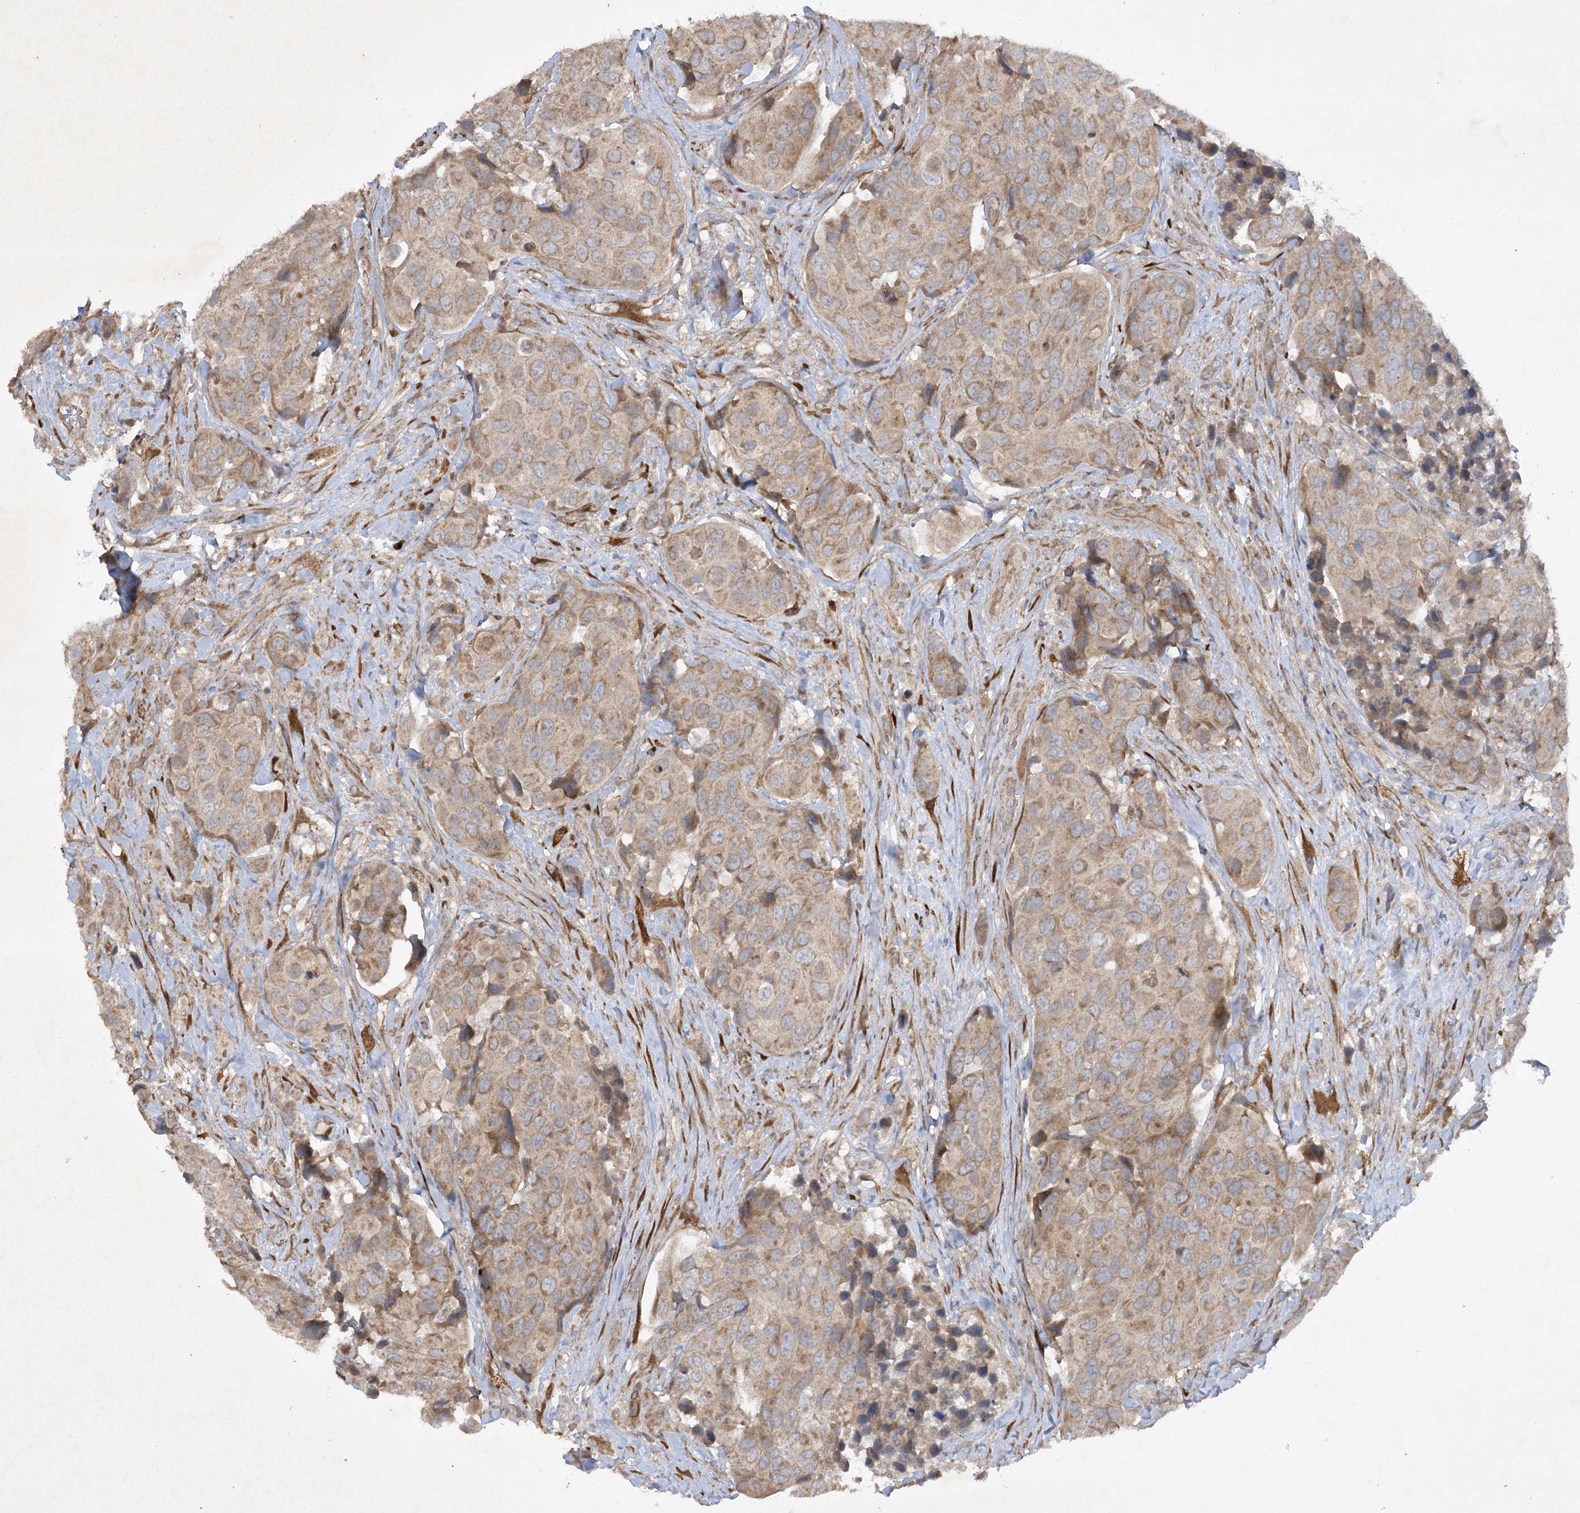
{"staining": {"intensity": "moderate", "quantity": ">75%", "location": "cytoplasmic/membranous"}, "tissue": "urothelial cancer", "cell_type": "Tumor cells", "image_type": "cancer", "snomed": [{"axis": "morphology", "description": "Urothelial carcinoma, High grade"}, {"axis": "topography", "description": "Urinary bladder"}], "caption": "Protein staining by immunohistochemistry (IHC) demonstrates moderate cytoplasmic/membranous positivity in about >75% of tumor cells in urothelial cancer.", "gene": "TRAF3IP1", "patient": {"sex": "male", "age": 74}}